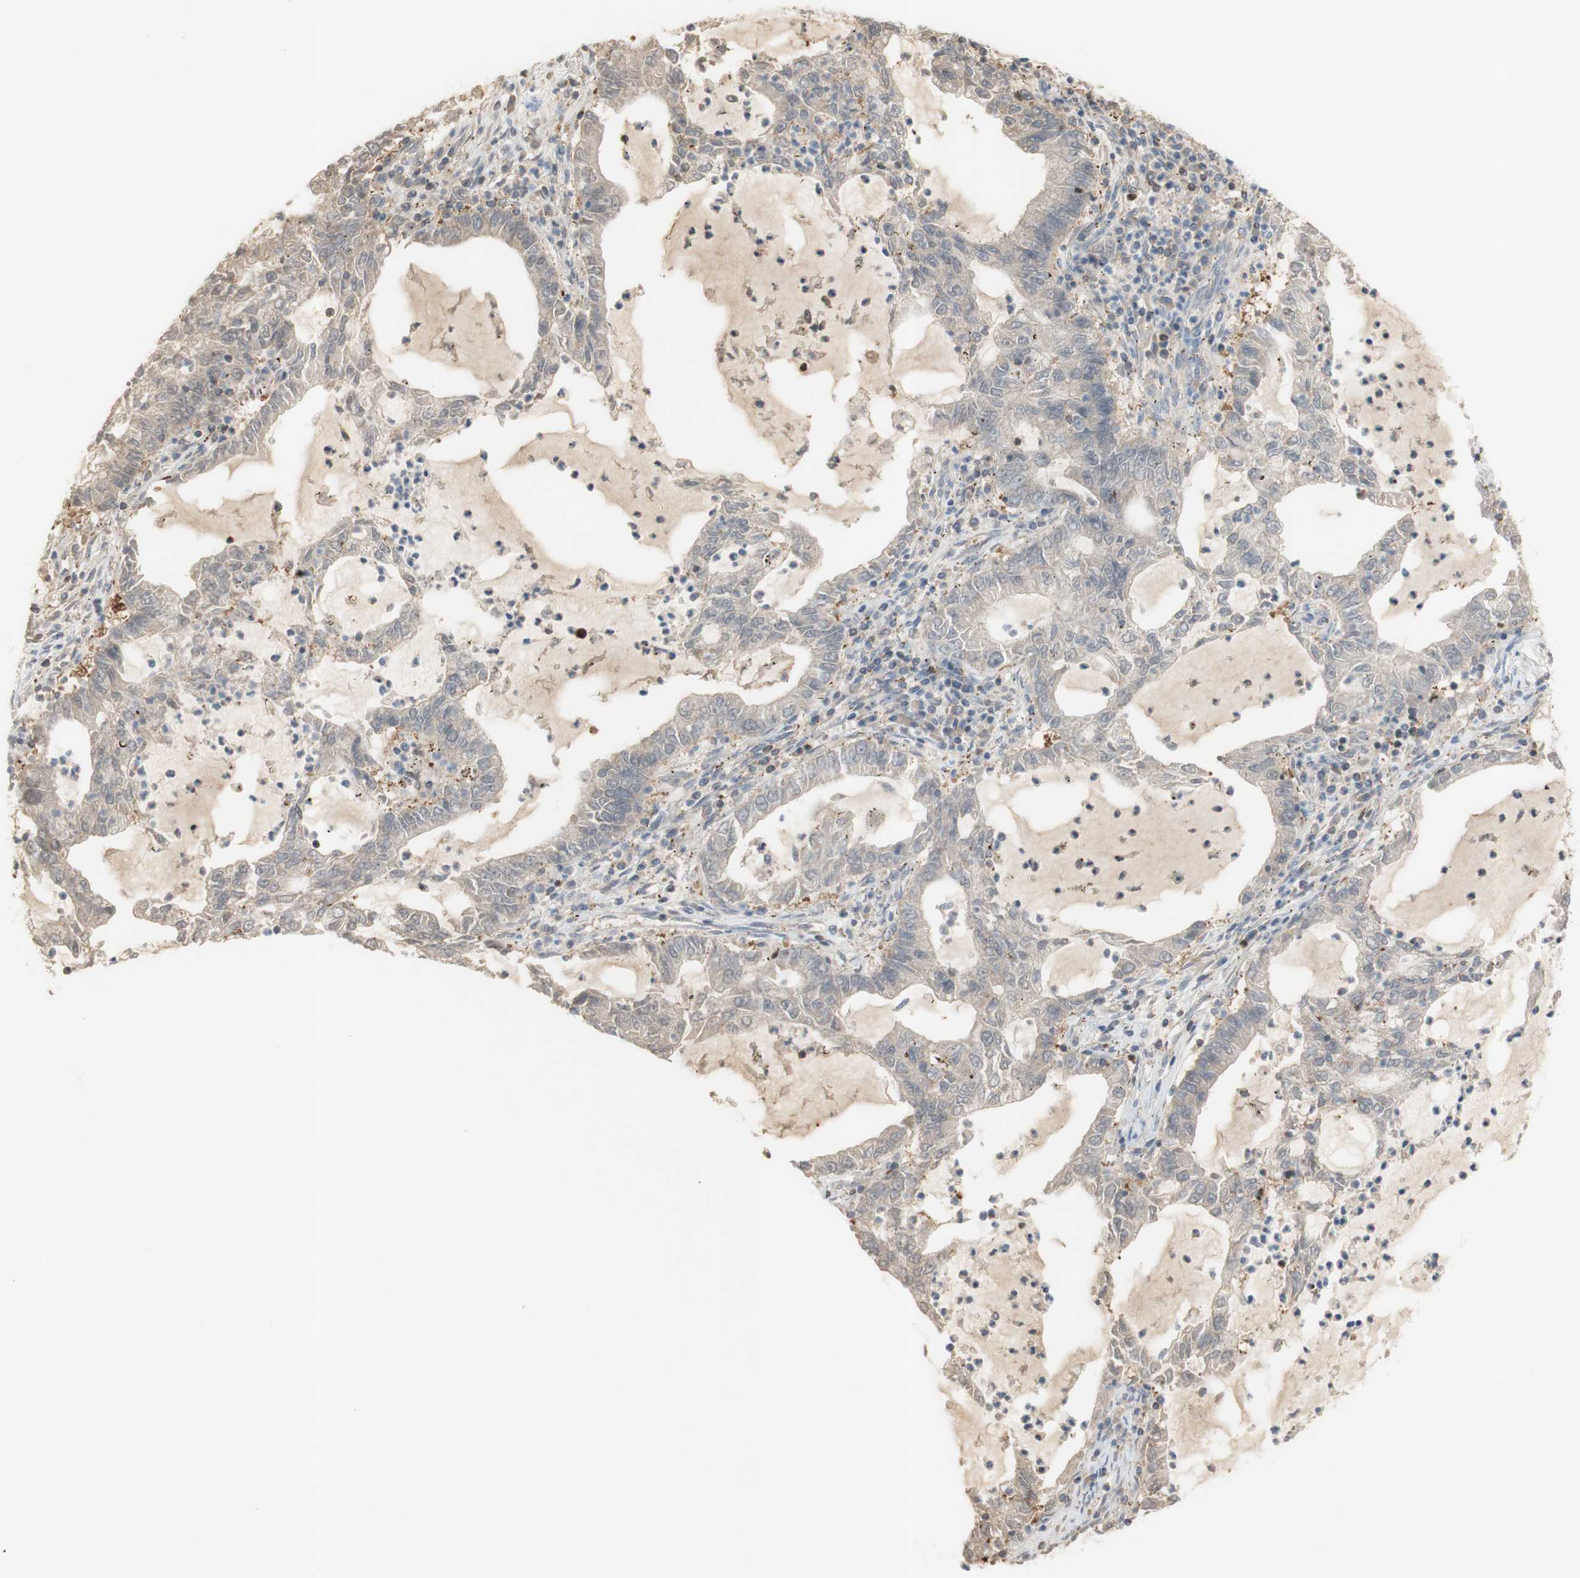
{"staining": {"intensity": "negative", "quantity": "none", "location": "none"}, "tissue": "lung cancer", "cell_type": "Tumor cells", "image_type": "cancer", "snomed": [{"axis": "morphology", "description": "Adenocarcinoma, NOS"}, {"axis": "topography", "description": "Lung"}], "caption": "Micrograph shows no protein expression in tumor cells of lung cancer tissue.", "gene": "NAP1L4", "patient": {"sex": "female", "age": 51}}